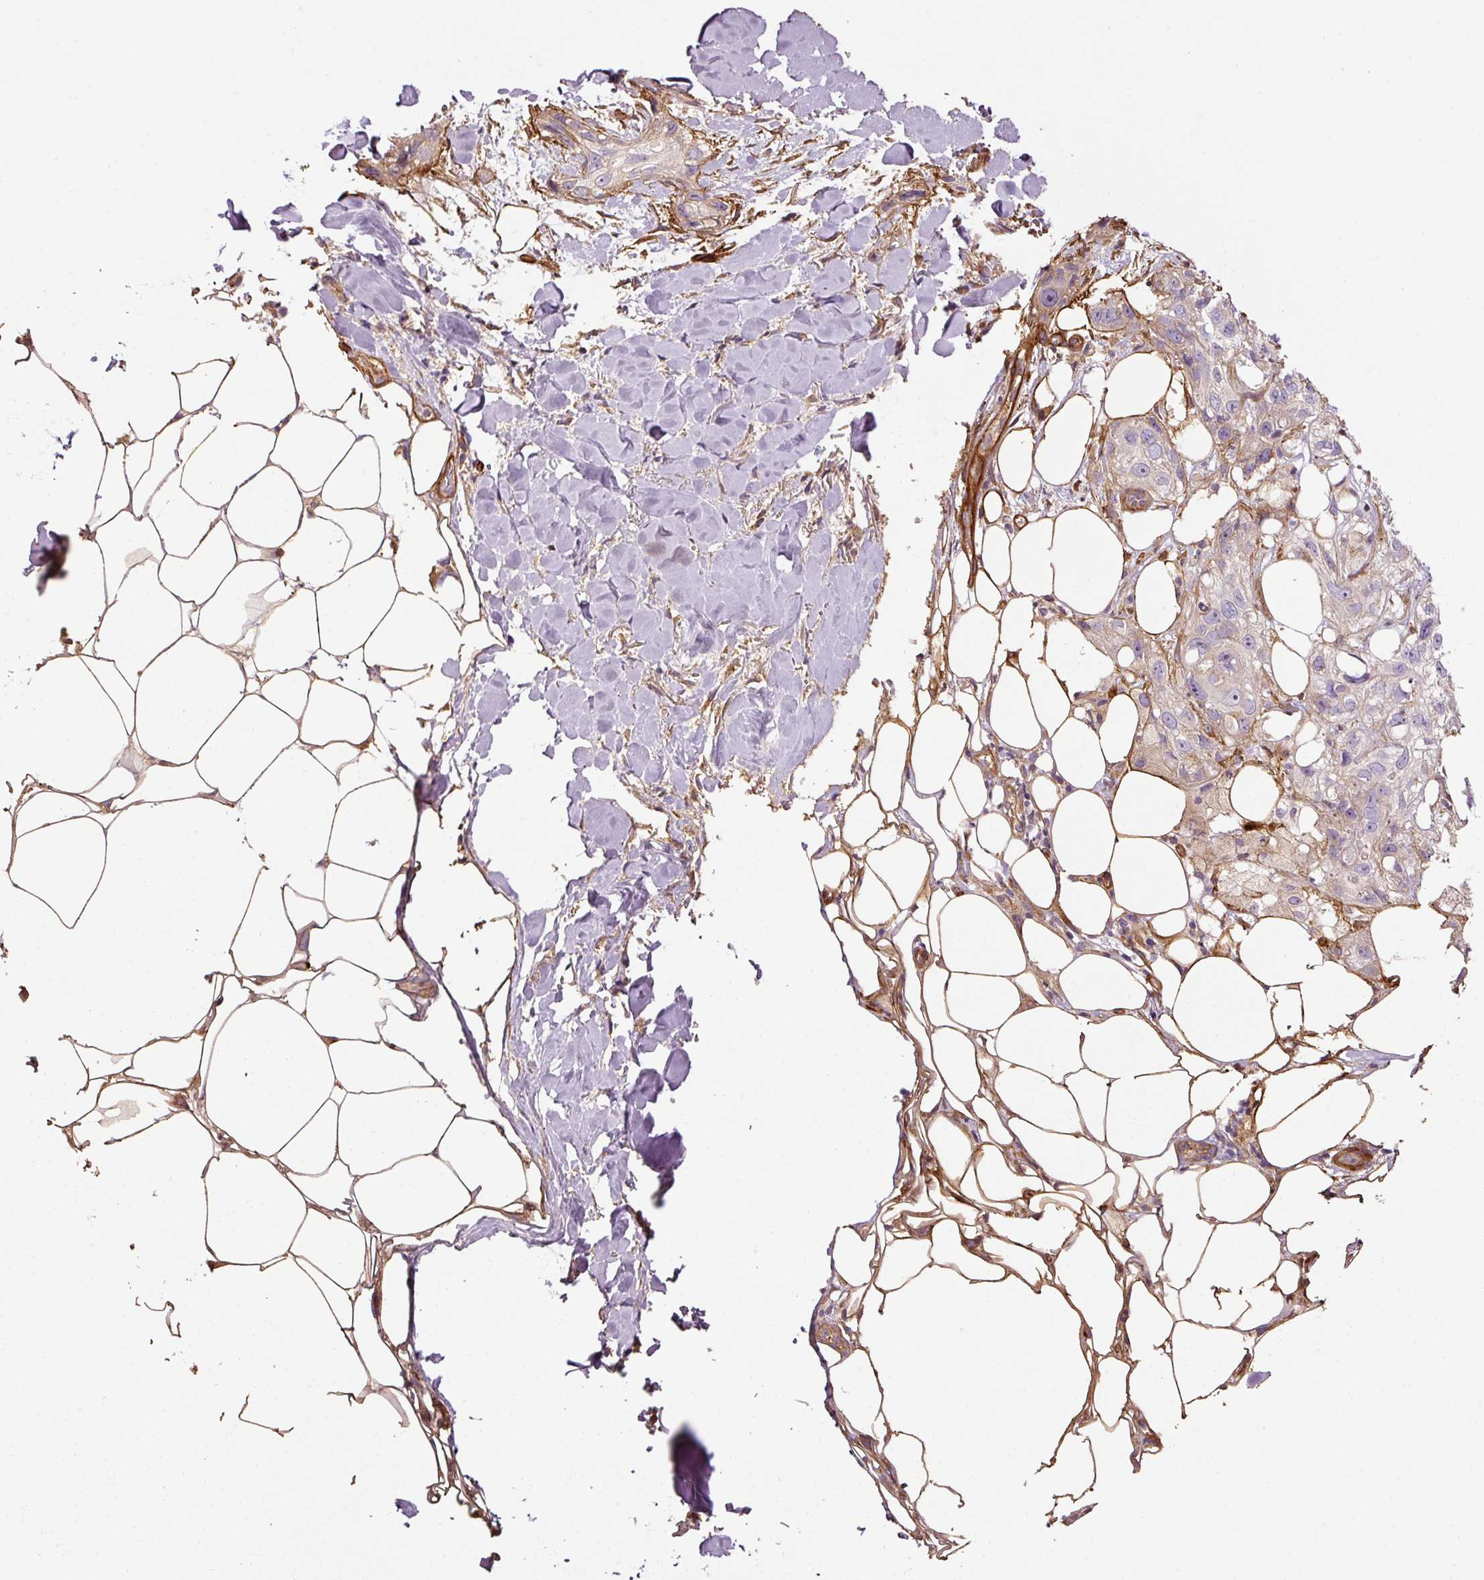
{"staining": {"intensity": "moderate", "quantity": "<25%", "location": "cytoplasmic/membranous,nuclear"}, "tissue": "skin cancer", "cell_type": "Tumor cells", "image_type": "cancer", "snomed": [{"axis": "morphology", "description": "Normal tissue, NOS"}, {"axis": "morphology", "description": "Squamous cell carcinoma, NOS"}, {"axis": "topography", "description": "Skin"}], "caption": "A high-resolution histopathology image shows immunohistochemistry staining of skin cancer (squamous cell carcinoma), which exhibits moderate cytoplasmic/membranous and nuclear expression in about <25% of tumor cells.", "gene": "NID2", "patient": {"sex": "male", "age": 72}}